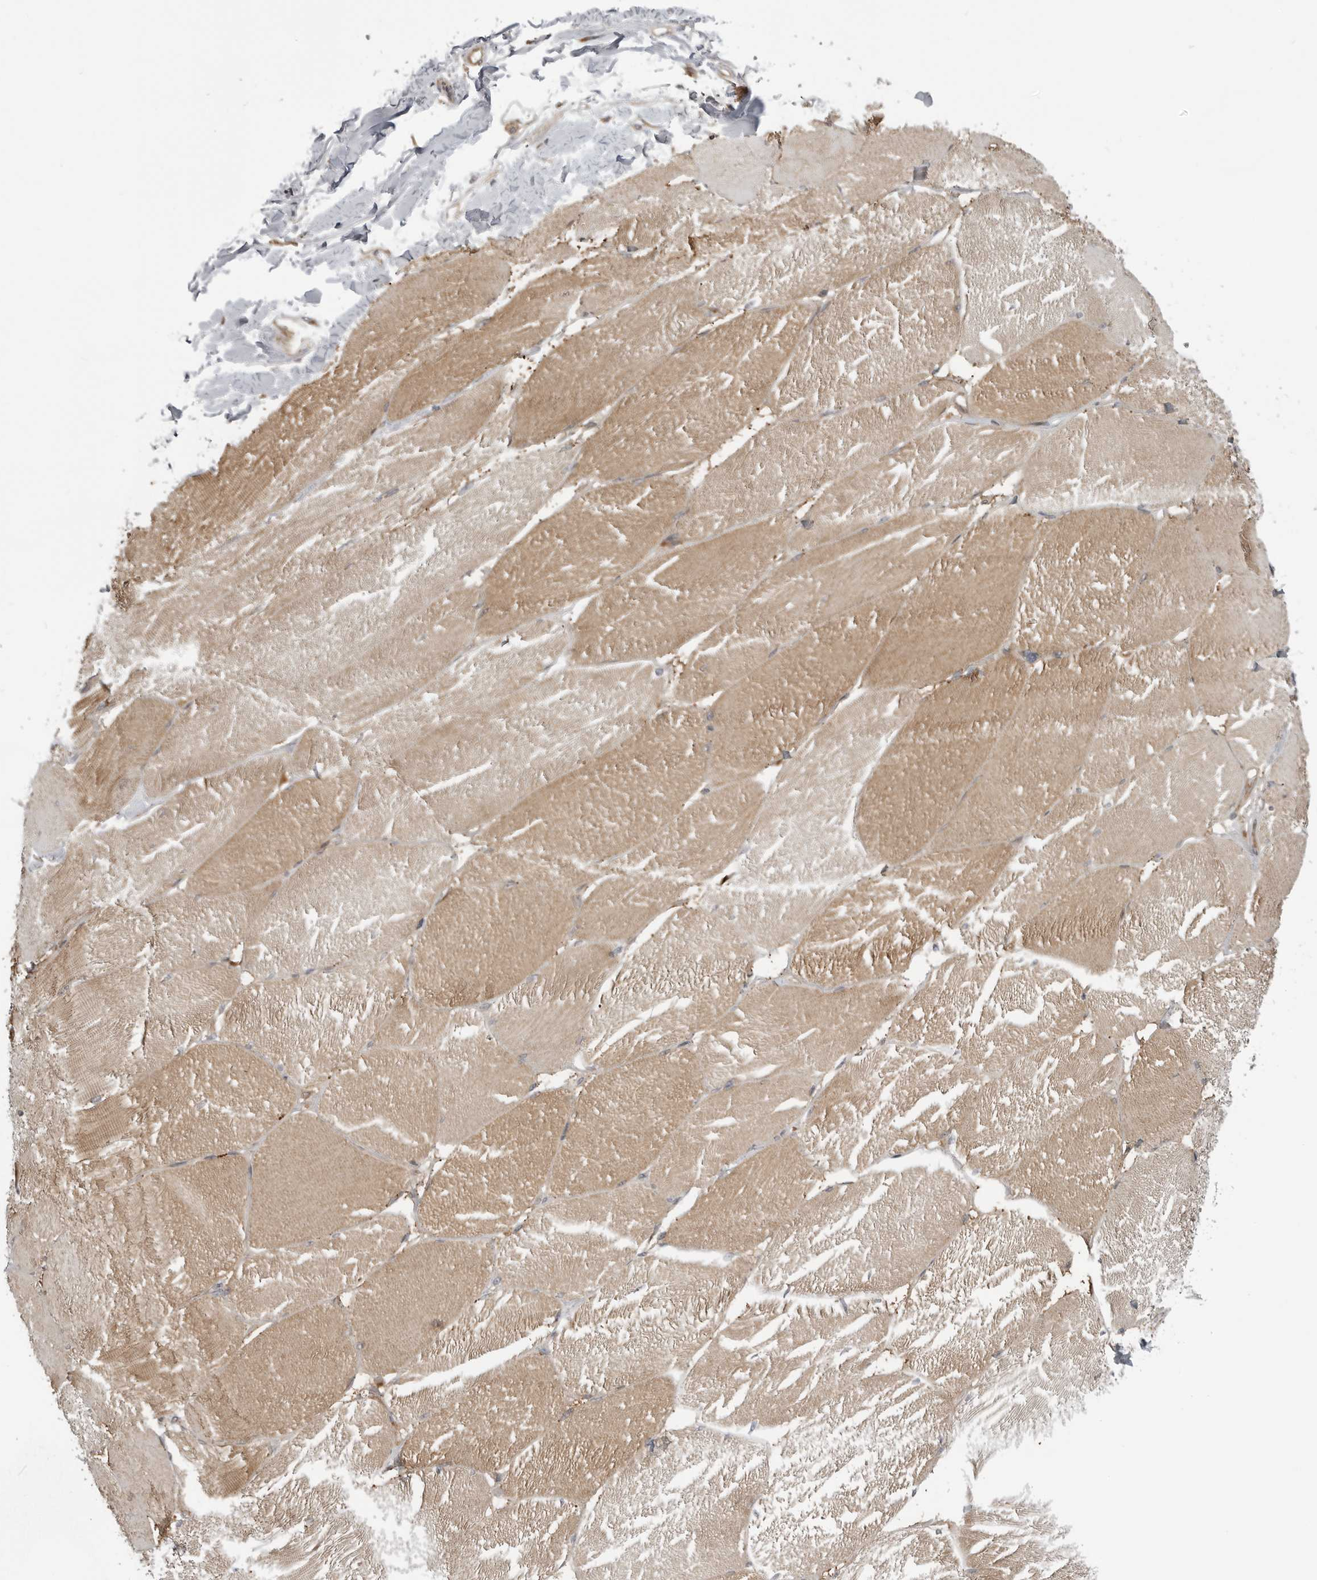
{"staining": {"intensity": "moderate", "quantity": "<25%", "location": "cytoplasmic/membranous"}, "tissue": "skeletal muscle", "cell_type": "Myocytes", "image_type": "normal", "snomed": [{"axis": "morphology", "description": "Normal tissue, NOS"}, {"axis": "topography", "description": "Skin"}, {"axis": "topography", "description": "Skeletal muscle"}], "caption": "A brown stain labels moderate cytoplasmic/membranous positivity of a protein in myocytes of benign human skeletal muscle. The staining is performed using DAB (3,3'-diaminobenzidine) brown chromogen to label protein expression. The nuclei are counter-stained blue using hematoxylin.", "gene": "LRRC45", "patient": {"sex": "male", "age": 83}}